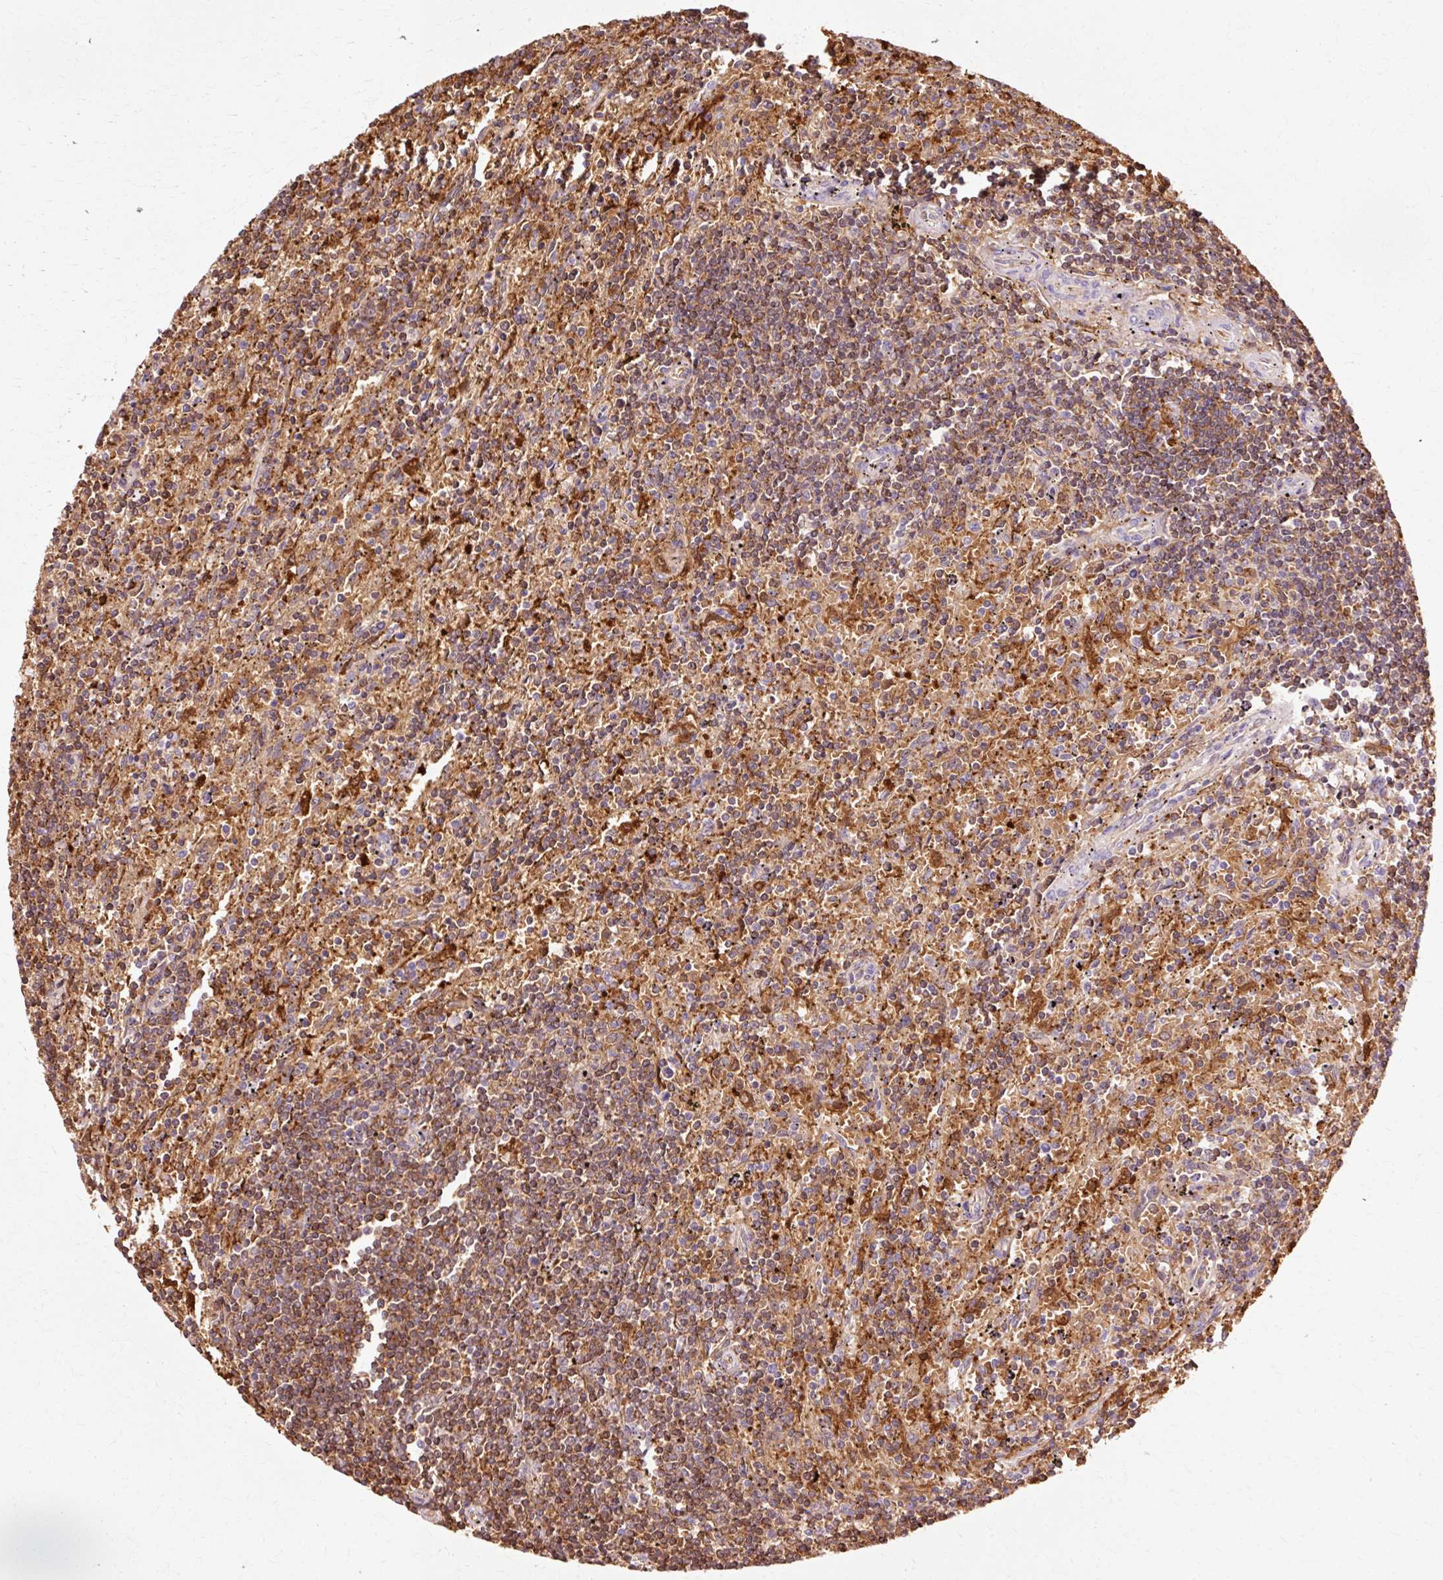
{"staining": {"intensity": "moderate", "quantity": ">75%", "location": "cytoplasmic/membranous"}, "tissue": "lymphoma", "cell_type": "Tumor cells", "image_type": "cancer", "snomed": [{"axis": "morphology", "description": "Malignant lymphoma, non-Hodgkin's type, Low grade"}, {"axis": "topography", "description": "Spleen"}], "caption": "Tumor cells exhibit medium levels of moderate cytoplasmic/membranous positivity in approximately >75% of cells in low-grade malignant lymphoma, non-Hodgkin's type.", "gene": "GPX1", "patient": {"sex": "male", "age": 76}}